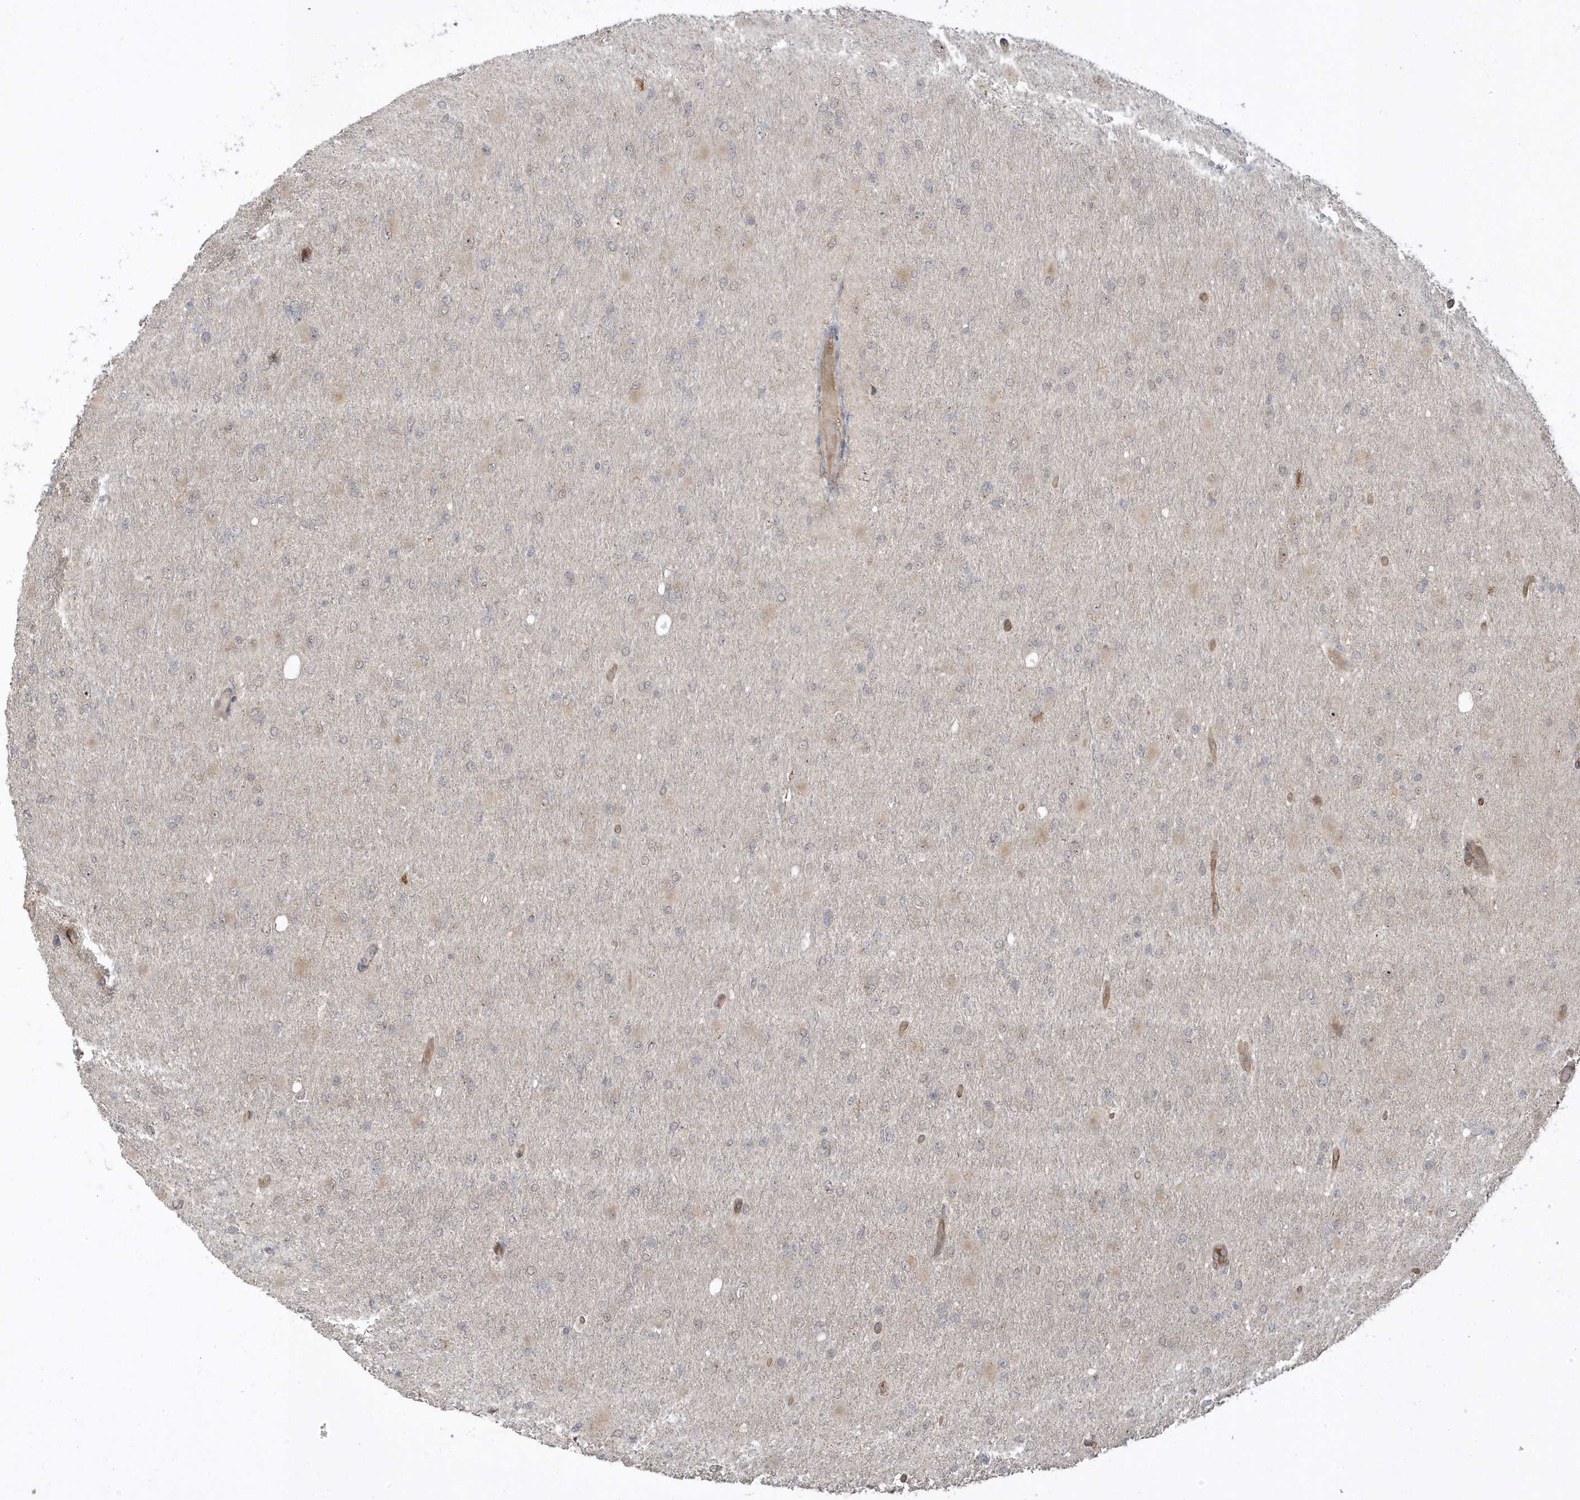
{"staining": {"intensity": "negative", "quantity": "none", "location": "none"}, "tissue": "glioma", "cell_type": "Tumor cells", "image_type": "cancer", "snomed": [{"axis": "morphology", "description": "Glioma, malignant, High grade"}, {"axis": "topography", "description": "Cerebral cortex"}], "caption": "Tumor cells are negative for protein expression in human glioma.", "gene": "ECM2", "patient": {"sex": "female", "age": 36}}